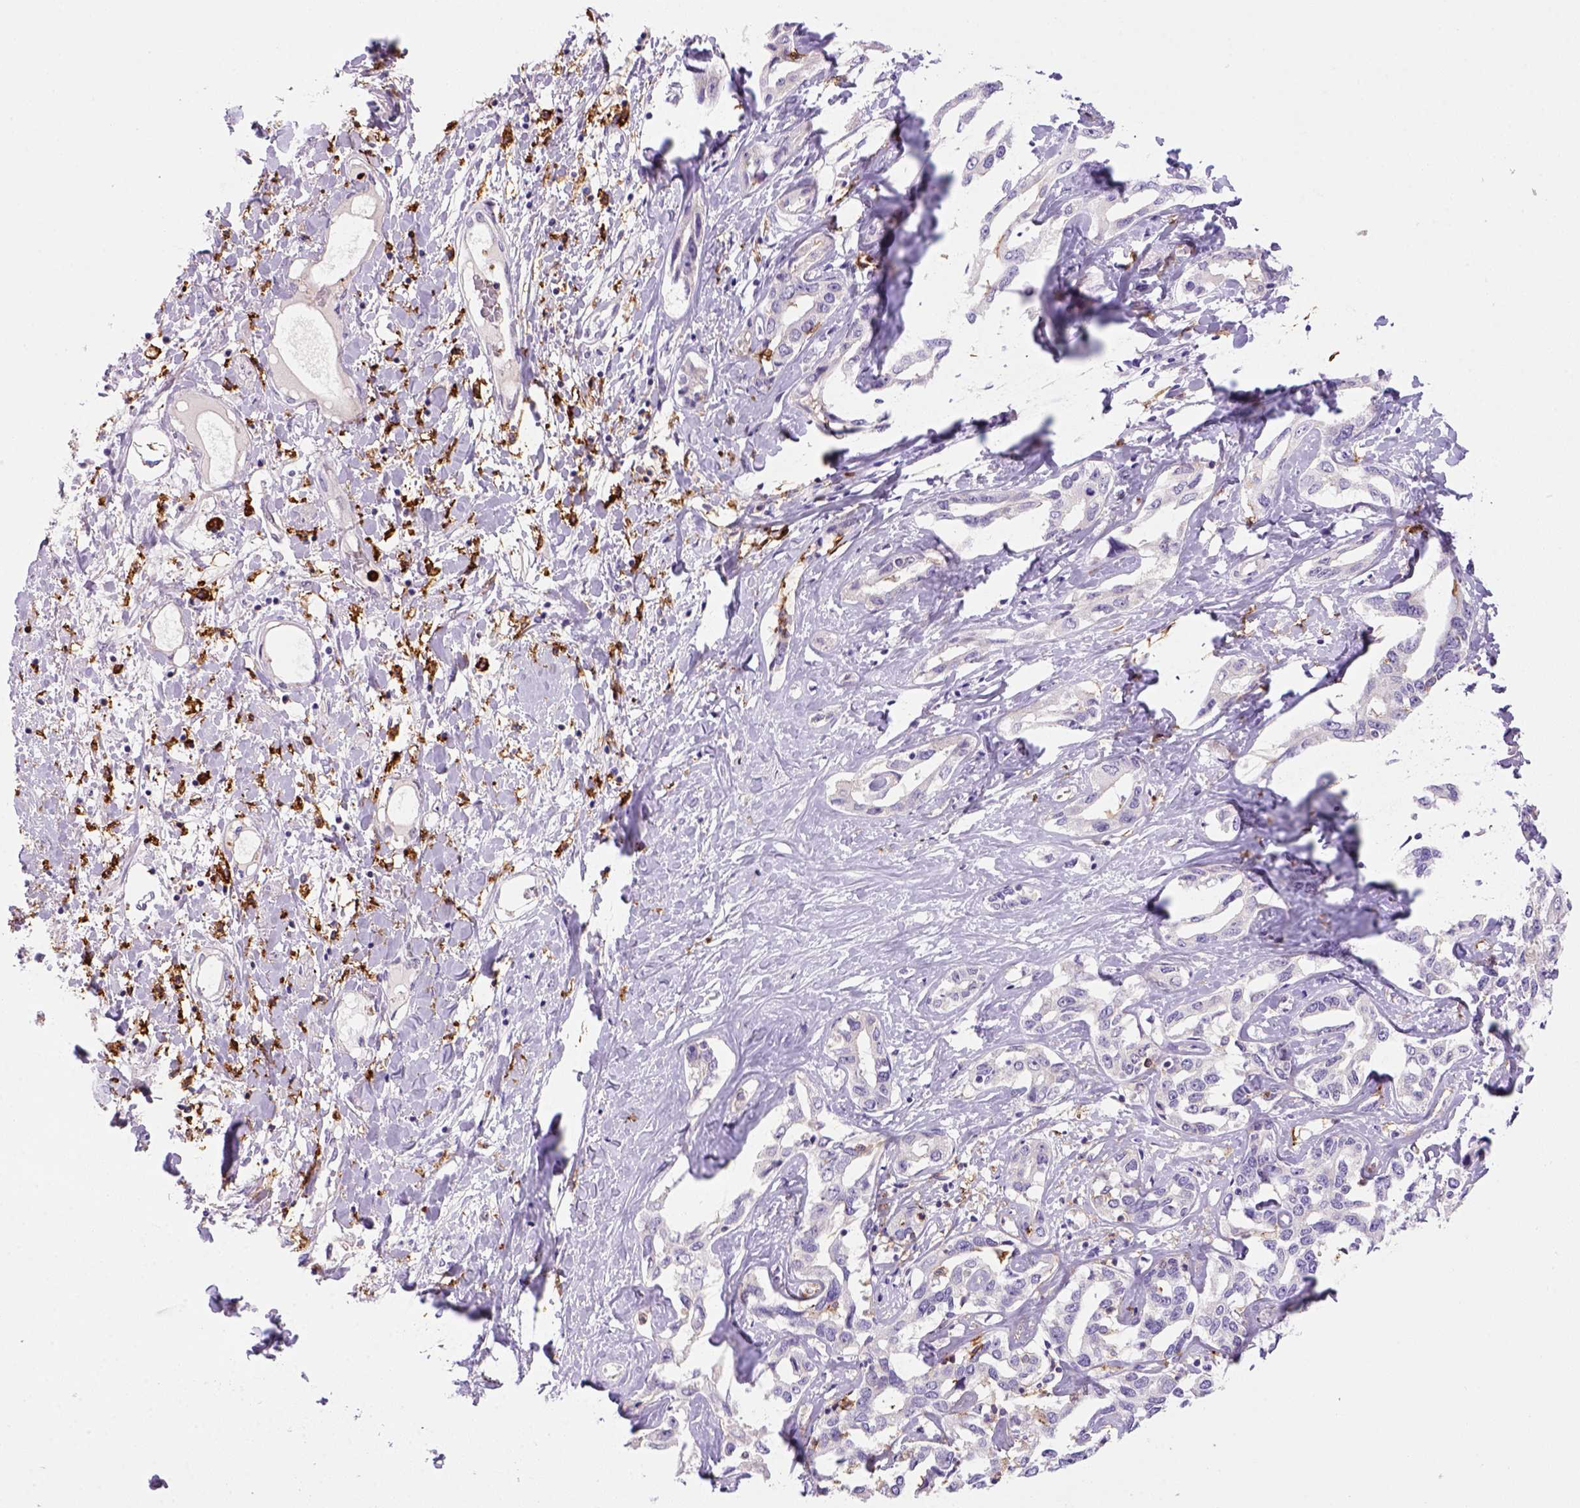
{"staining": {"intensity": "negative", "quantity": "none", "location": "none"}, "tissue": "liver cancer", "cell_type": "Tumor cells", "image_type": "cancer", "snomed": [{"axis": "morphology", "description": "Cholangiocarcinoma"}, {"axis": "topography", "description": "Liver"}], "caption": "Protein analysis of liver cancer (cholangiocarcinoma) displays no significant staining in tumor cells.", "gene": "CD14", "patient": {"sex": "male", "age": 59}}